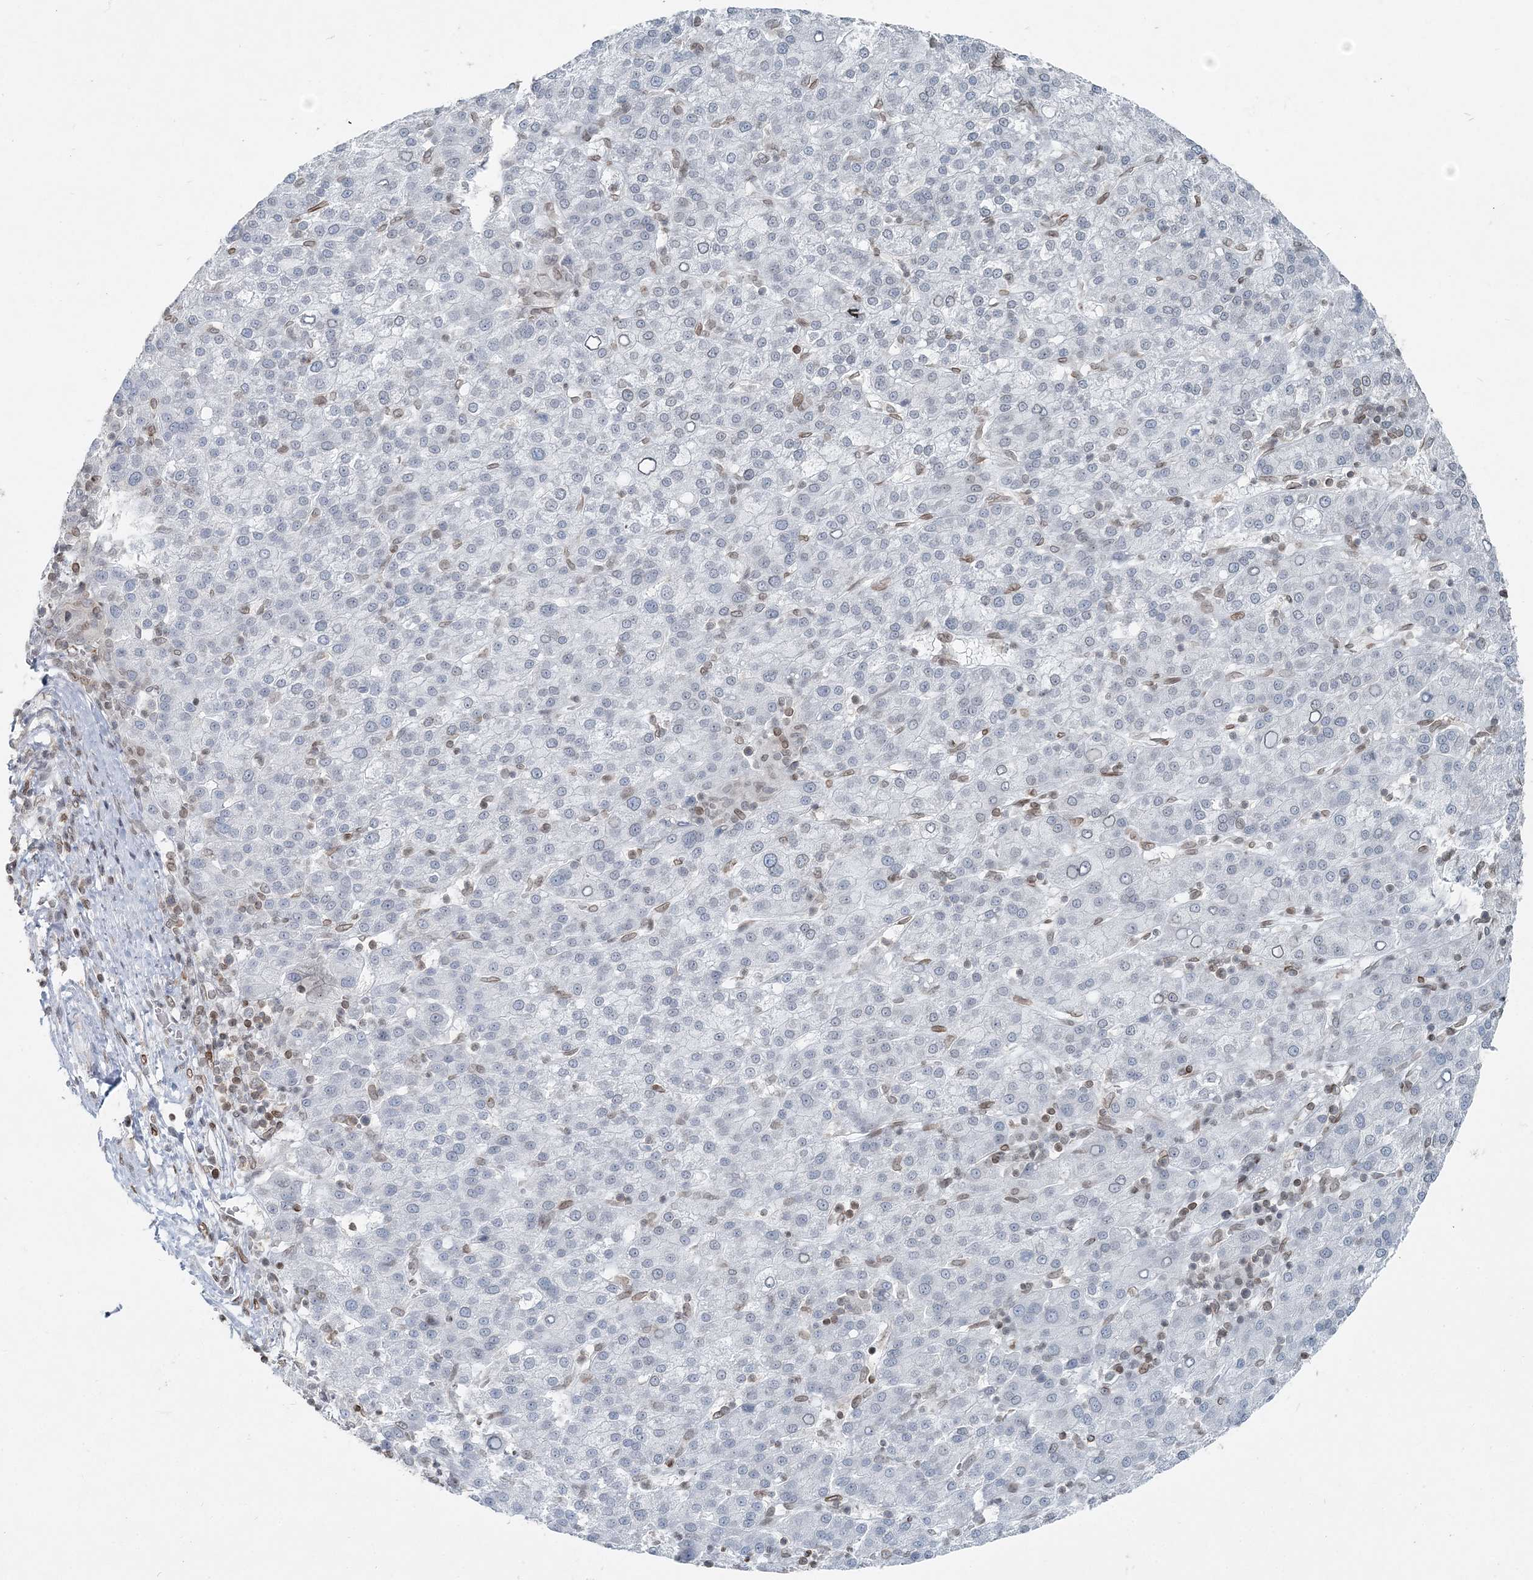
{"staining": {"intensity": "negative", "quantity": "none", "location": "none"}, "tissue": "liver cancer", "cell_type": "Tumor cells", "image_type": "cancer", "snomed": [{"axis": "morphology", "description": "Carcinoma, Hepatocellular, NOS"}, {"axis": "topography", "description": "Liver"}], "caption": "Human liver cancer (hepatocellular carcinoma) stained for a protein using immunohistochemistry (IHC) shows no staining in tumor cells.", "gene": "GJD4", "patient": {"sex": "female", "age": 58}}